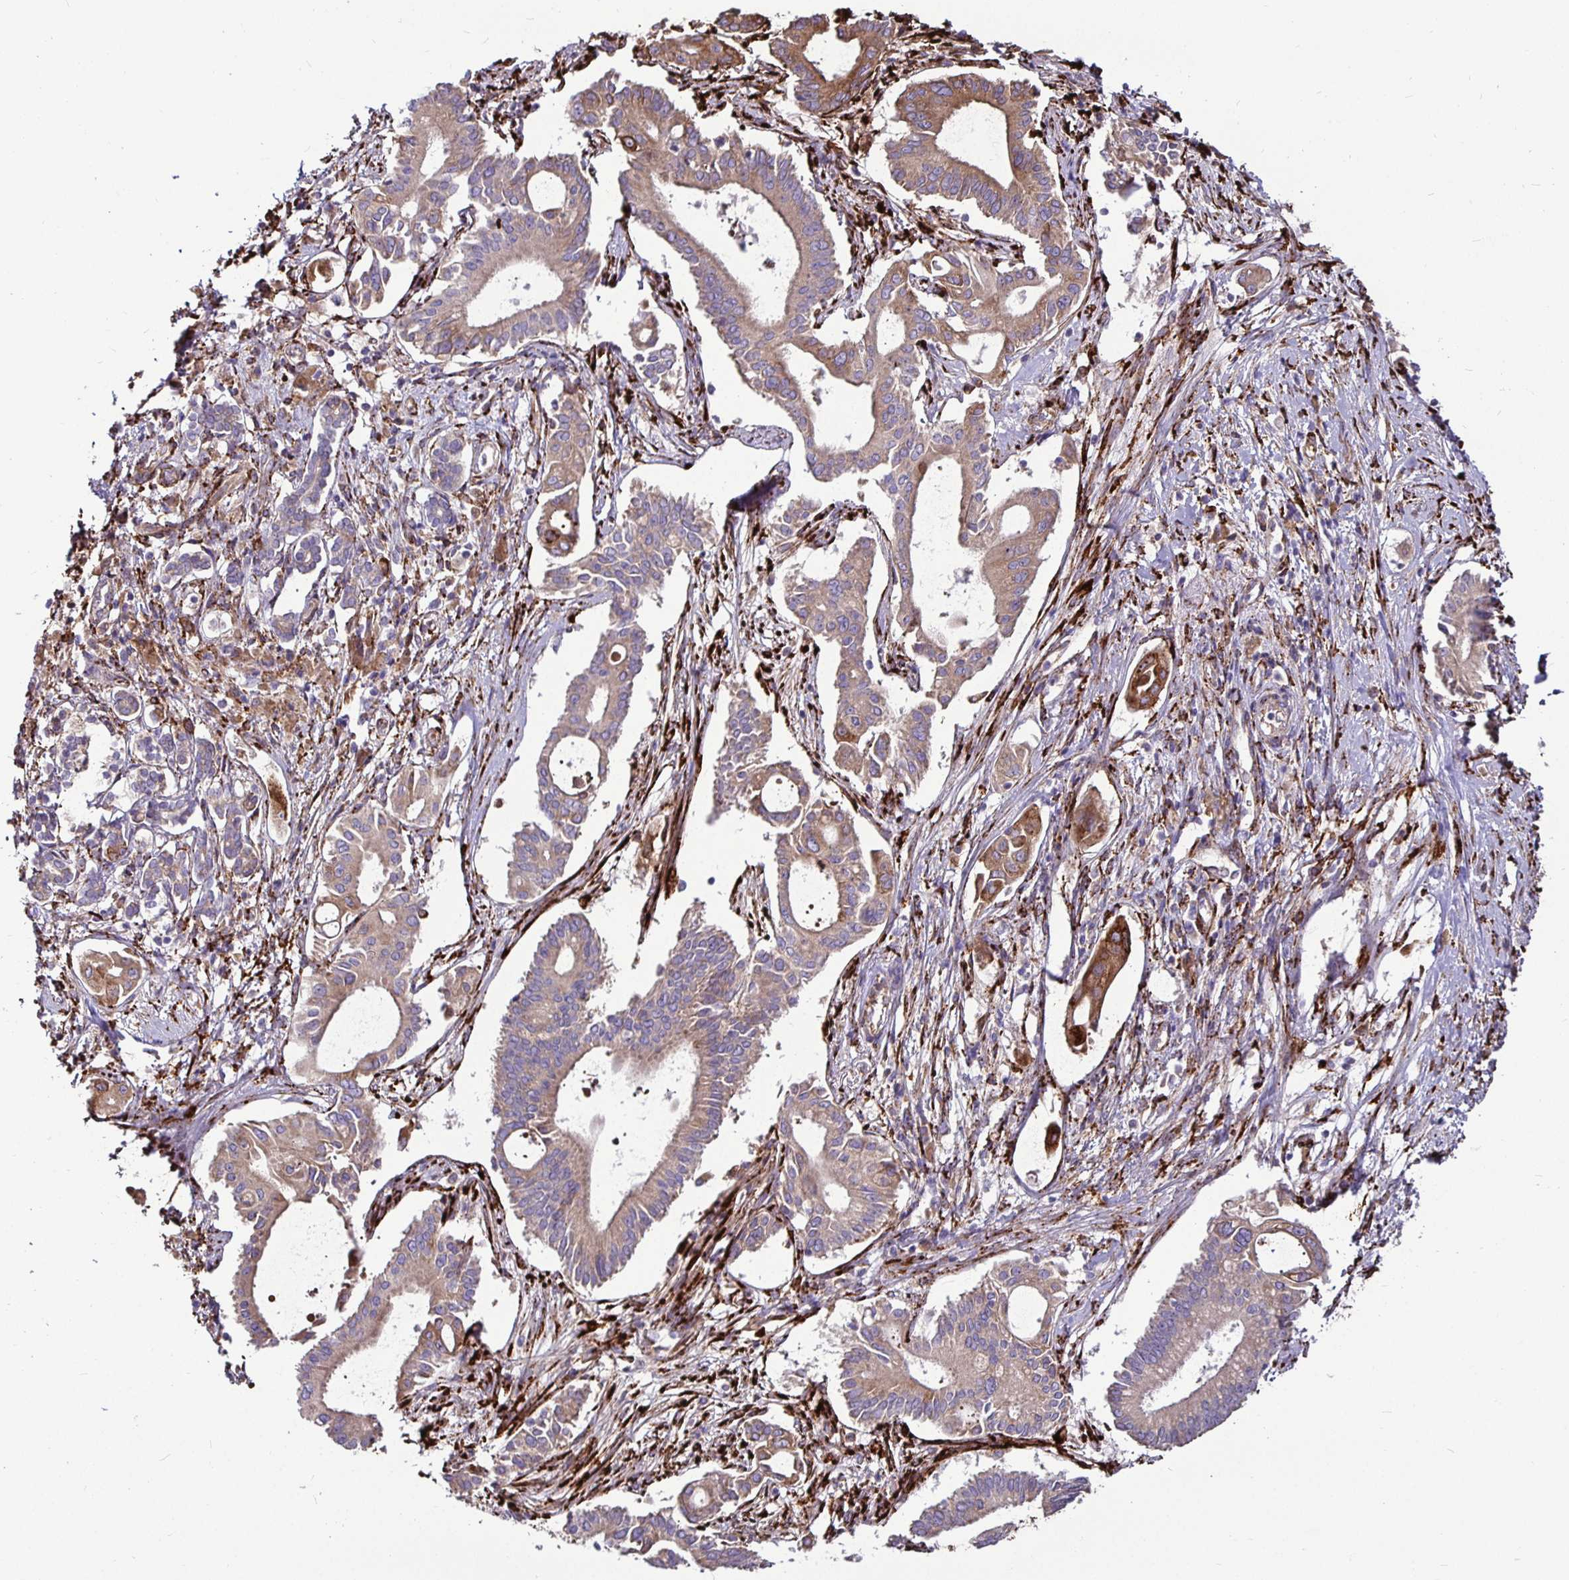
{"staining": {"intensity": "moderate", "quantity": "25%-75%", "location": "cytoplasmic/membranous"}, "tissue": "pancreatic cancer", "cell_type": "Tumor cells", "image_type": "cancer", "snomed": [{"axis": "morphology", "description": "Adenocarcinoma, NOS"}, {"axis": "topography", "description": "Pancreas"}], "caption": "This image displays immunohistochemistry staining of pancreatic cancer, with medium moderate cytoplasmic/membranous expression in about 25%-75% of tumor cells.", "gene": "P4HA2", "patient": {"sex": "female", "age": 68}}